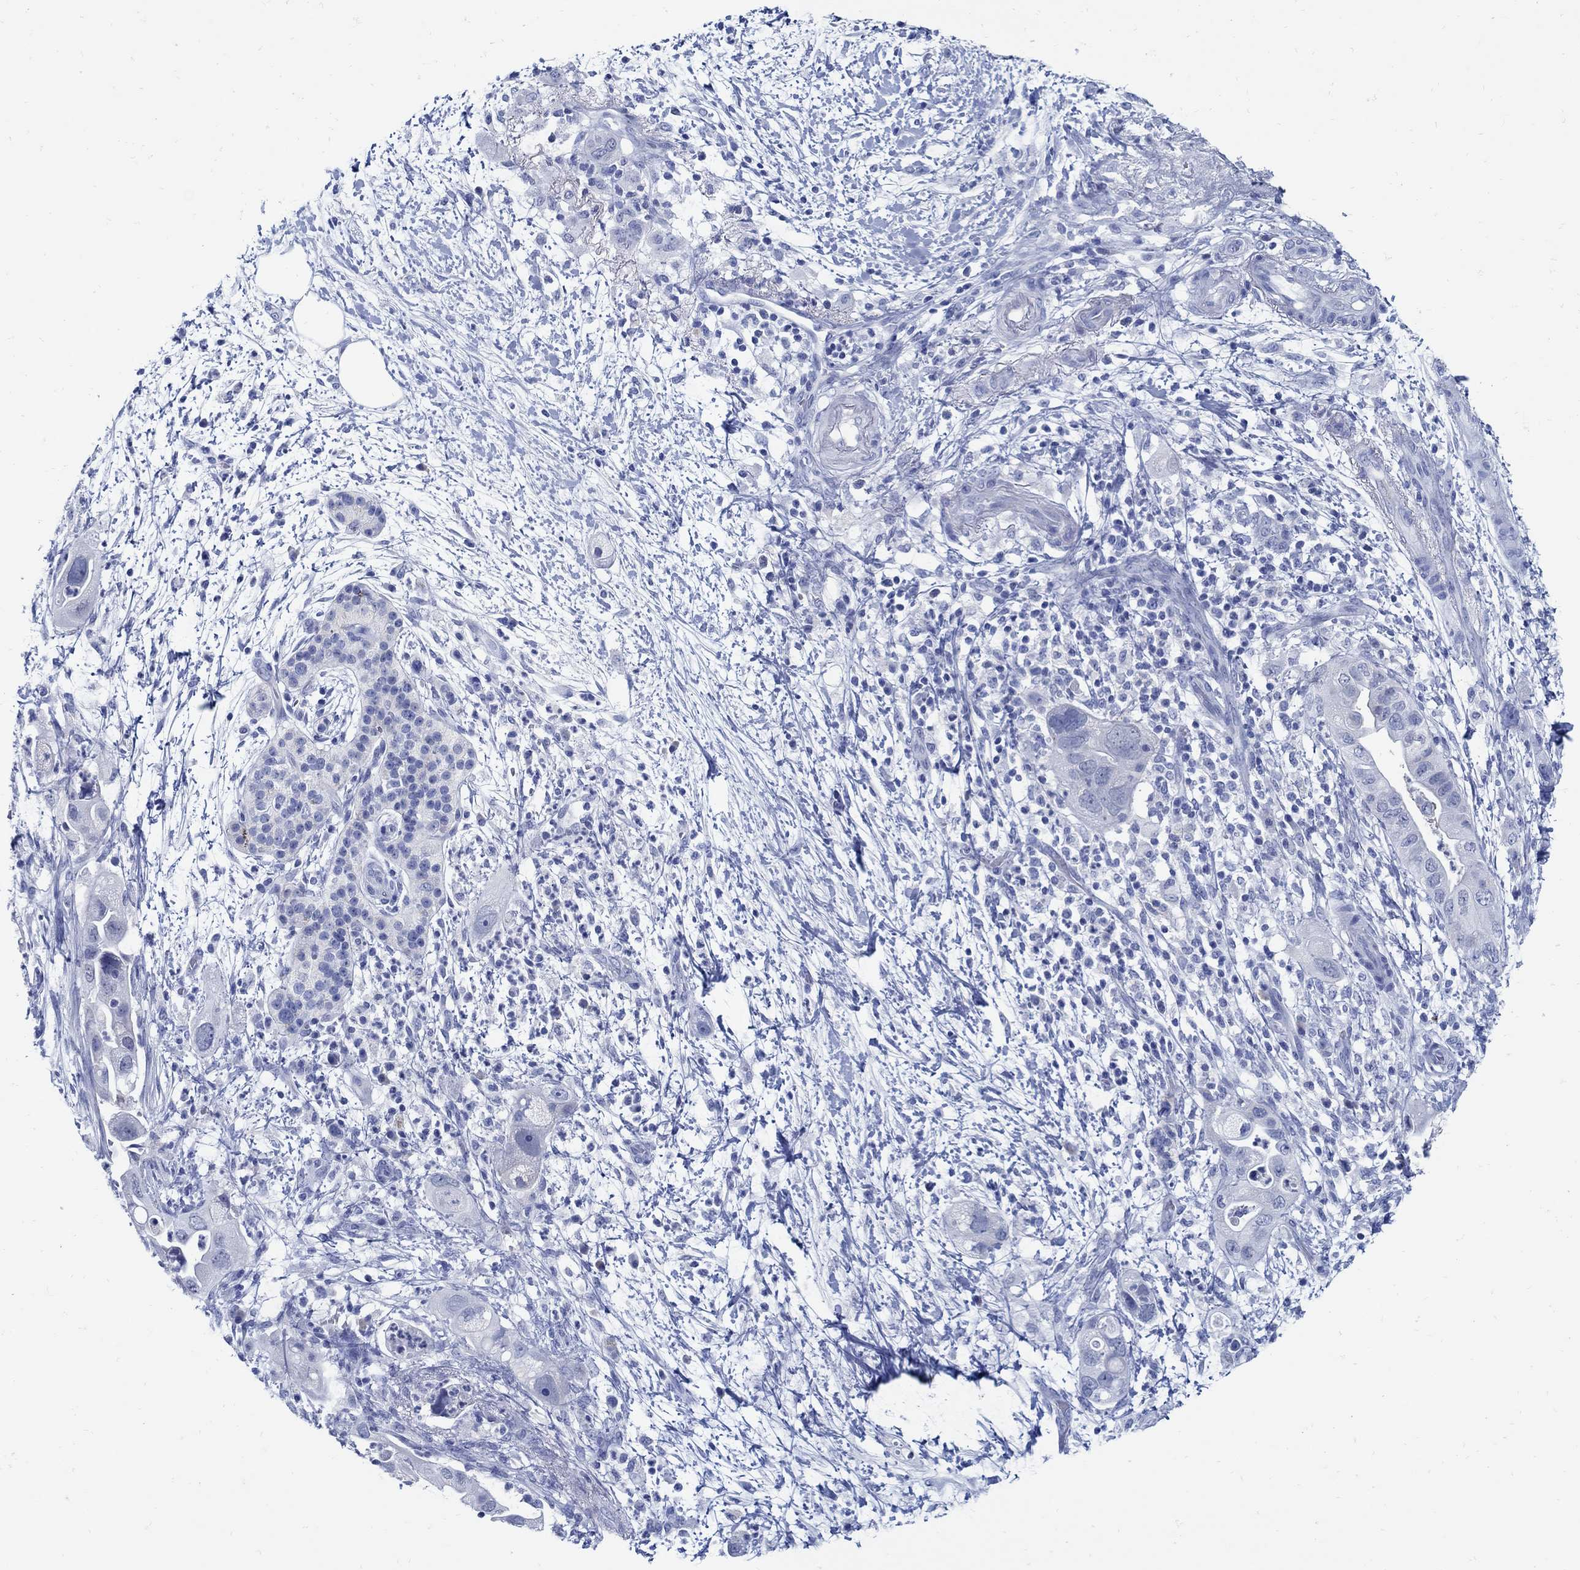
{"staining": {"intensity": "negative", "quantity": "none", "location": "none"}, "tissue": "pancreatic cancer", "cell_type": "Tumor cells", "image_type": "cancer", "snomed": [{"axis": "morphology", "description": "Adenocarcinoma, NOS"}, {"axis": "topography", "description": "Pancreas"}], "caption": "Immunohistochemistry micrograph of neoplastic tissue: human pancreatic cancer stained with DAB (3,3'-diaminobenzidine) demonstrates no significant protein positivity in tumor cells.", "gene": "PAX9", "patient": {"sex": "female", "age": 72}}